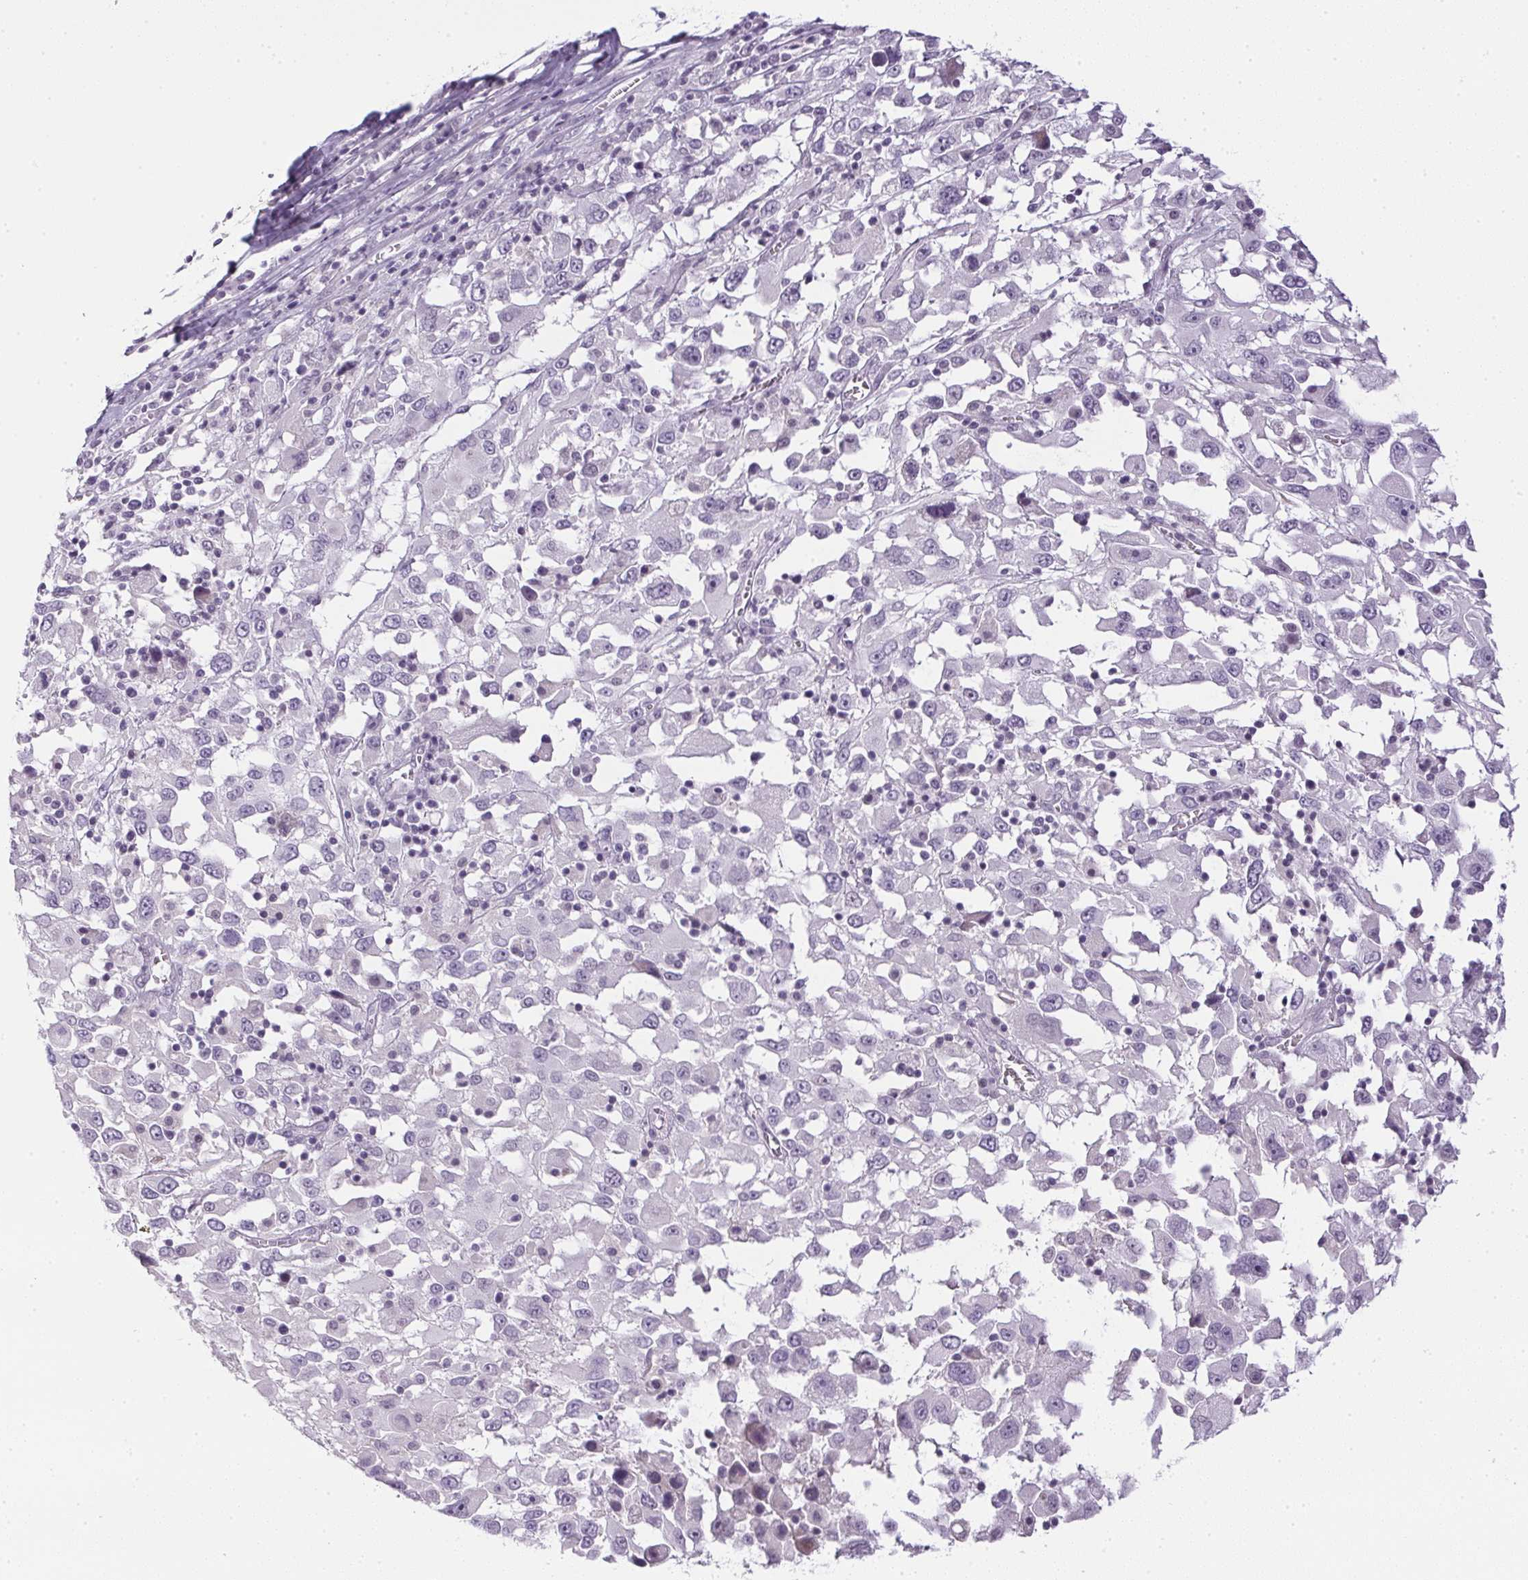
{"staining": {"intensity": "negative", "quantity": "none", "location": "none"}, "tissue": "melanoma", "cell_type": "Tumor cells", "image_type": "cancer", "snomed": [{"axis": "morphology", "description": "Malignant melanoma, Metastatic site"}, {"axis": "topography", "description": "Soft tissue"}], "caption": "Immunohistochemical staining of human malignant melanoma (metastatic site) demonstrates no significant expression in tumor cells.", "gene": "GSDMC", "patient": {"sex": "male", "age": 50}}